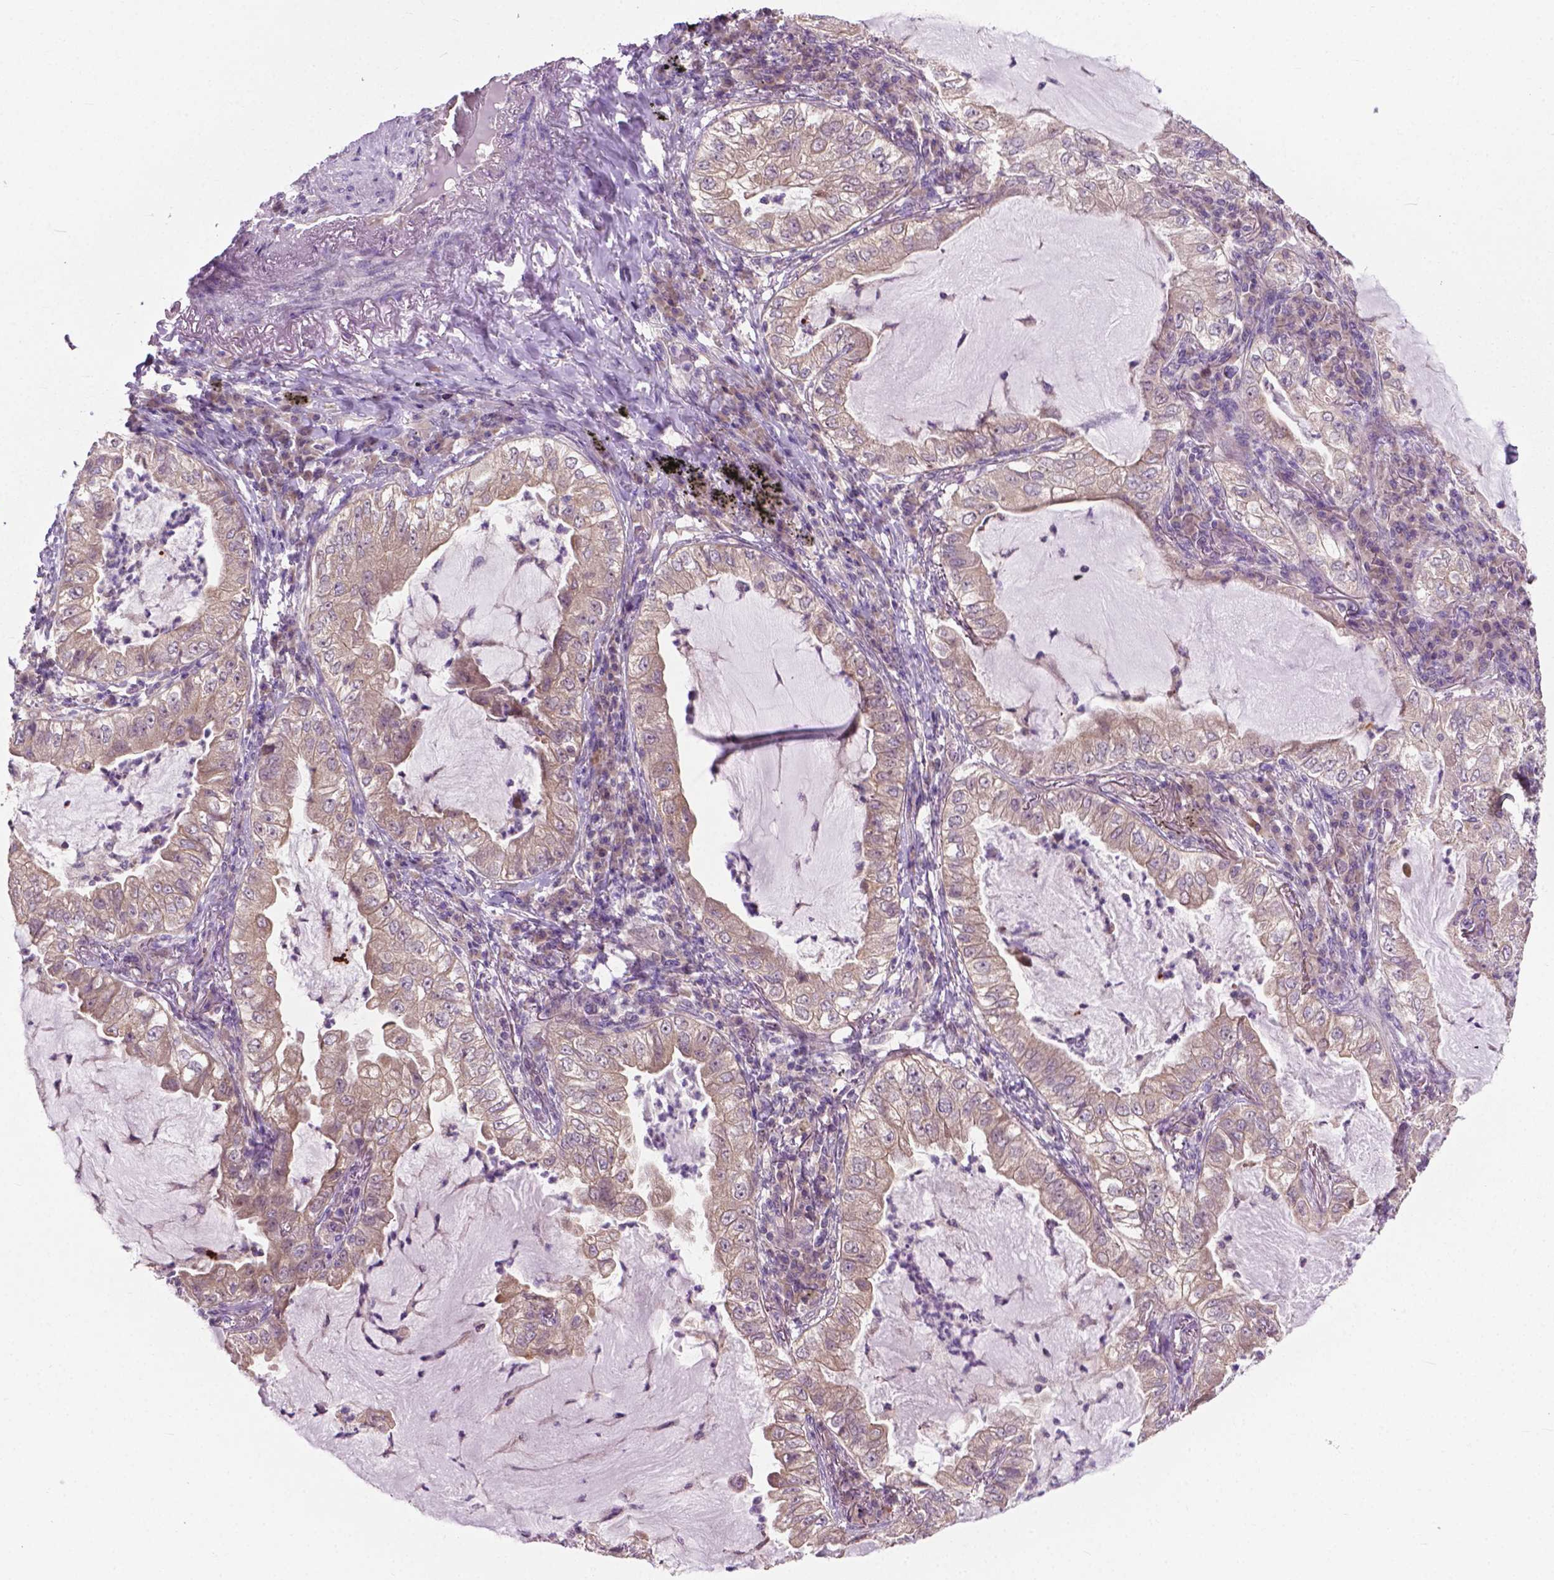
{"staining": {"intensity": "weak", "quantity": "25%-75%", "location": "cytoplasmic/membranous"}, "tissue": "lung cancer", "cell_type": "Tumor cells", "image_type": "cancer", "snomed": [{"axis": "morphology", "description": "Adenocarcinoma, NOS"}, {"axis": "topography", "description": "Lung"}], "caption": "Protein expression analysis of human lung cancer reveals weak cytoplasmic/membranous staining in about 25%-75% of tumor cells. (DAB IHC, brown staining for protein, blue staining for nuclei).", "gene": "MZT1", "patient": {"sex": "female", "age": 73}}